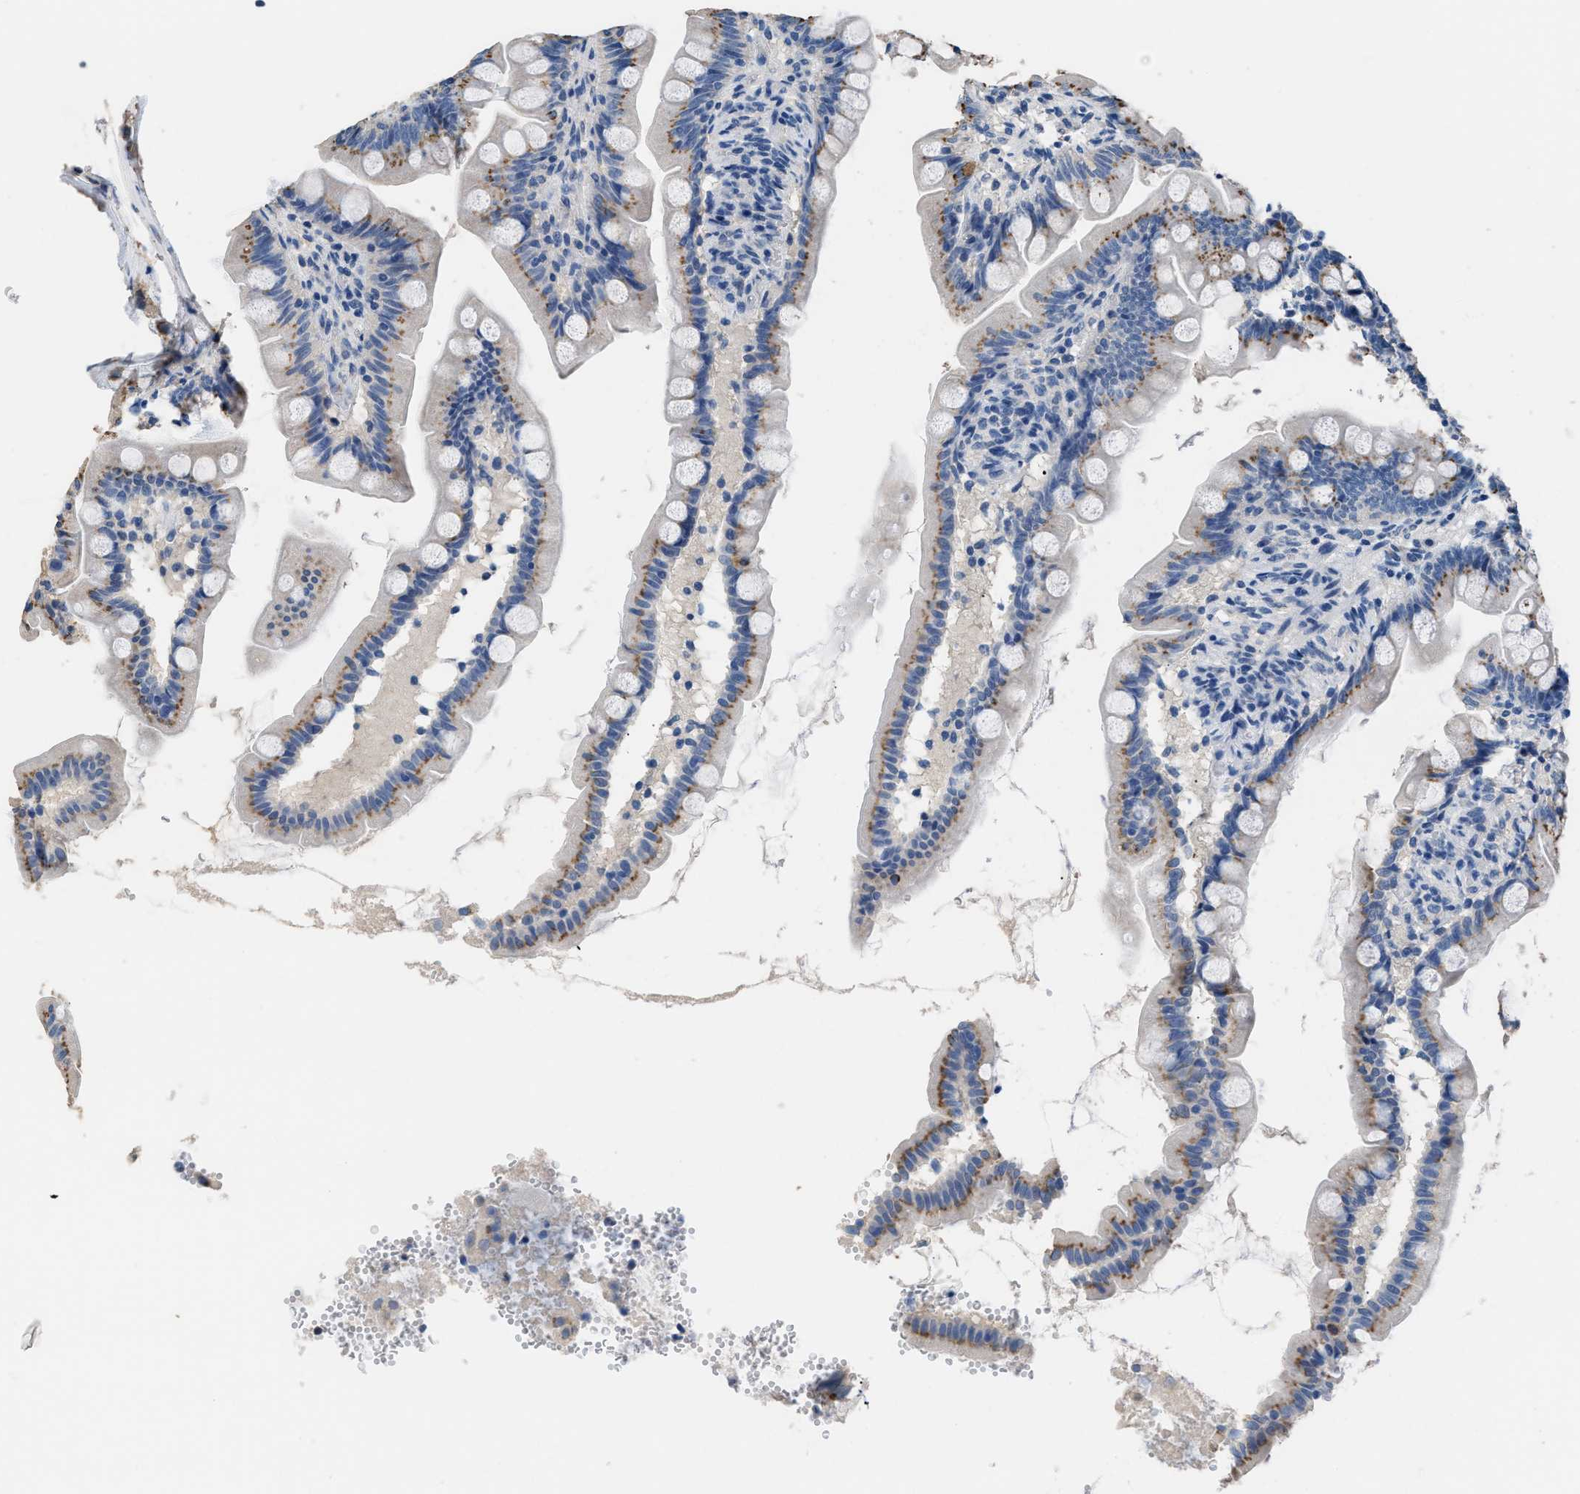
{"staining": {"intensity": "moderate", "quantity": ">75%", "location": "cytoplasmic/membranous"}, "tissue": "small intestine", "cell_type": "Glandular cells", "image_type": "normal", "snomed": [{"axis": "morphology", "description": "Normal tissue, NOS"}, {"axis": "topography", "description": "Small intestine"}], "caption": "Normal small intestine exhibits moderate cytoplasmic/membranous staining in approximately >75% of glandular cells (DAB (3,3'-diaminobenzidine) IHC with brightfield microscopy, high magnification)..", "gene": "GOLM1", "patient": {"sex": "female", "age": 56}}